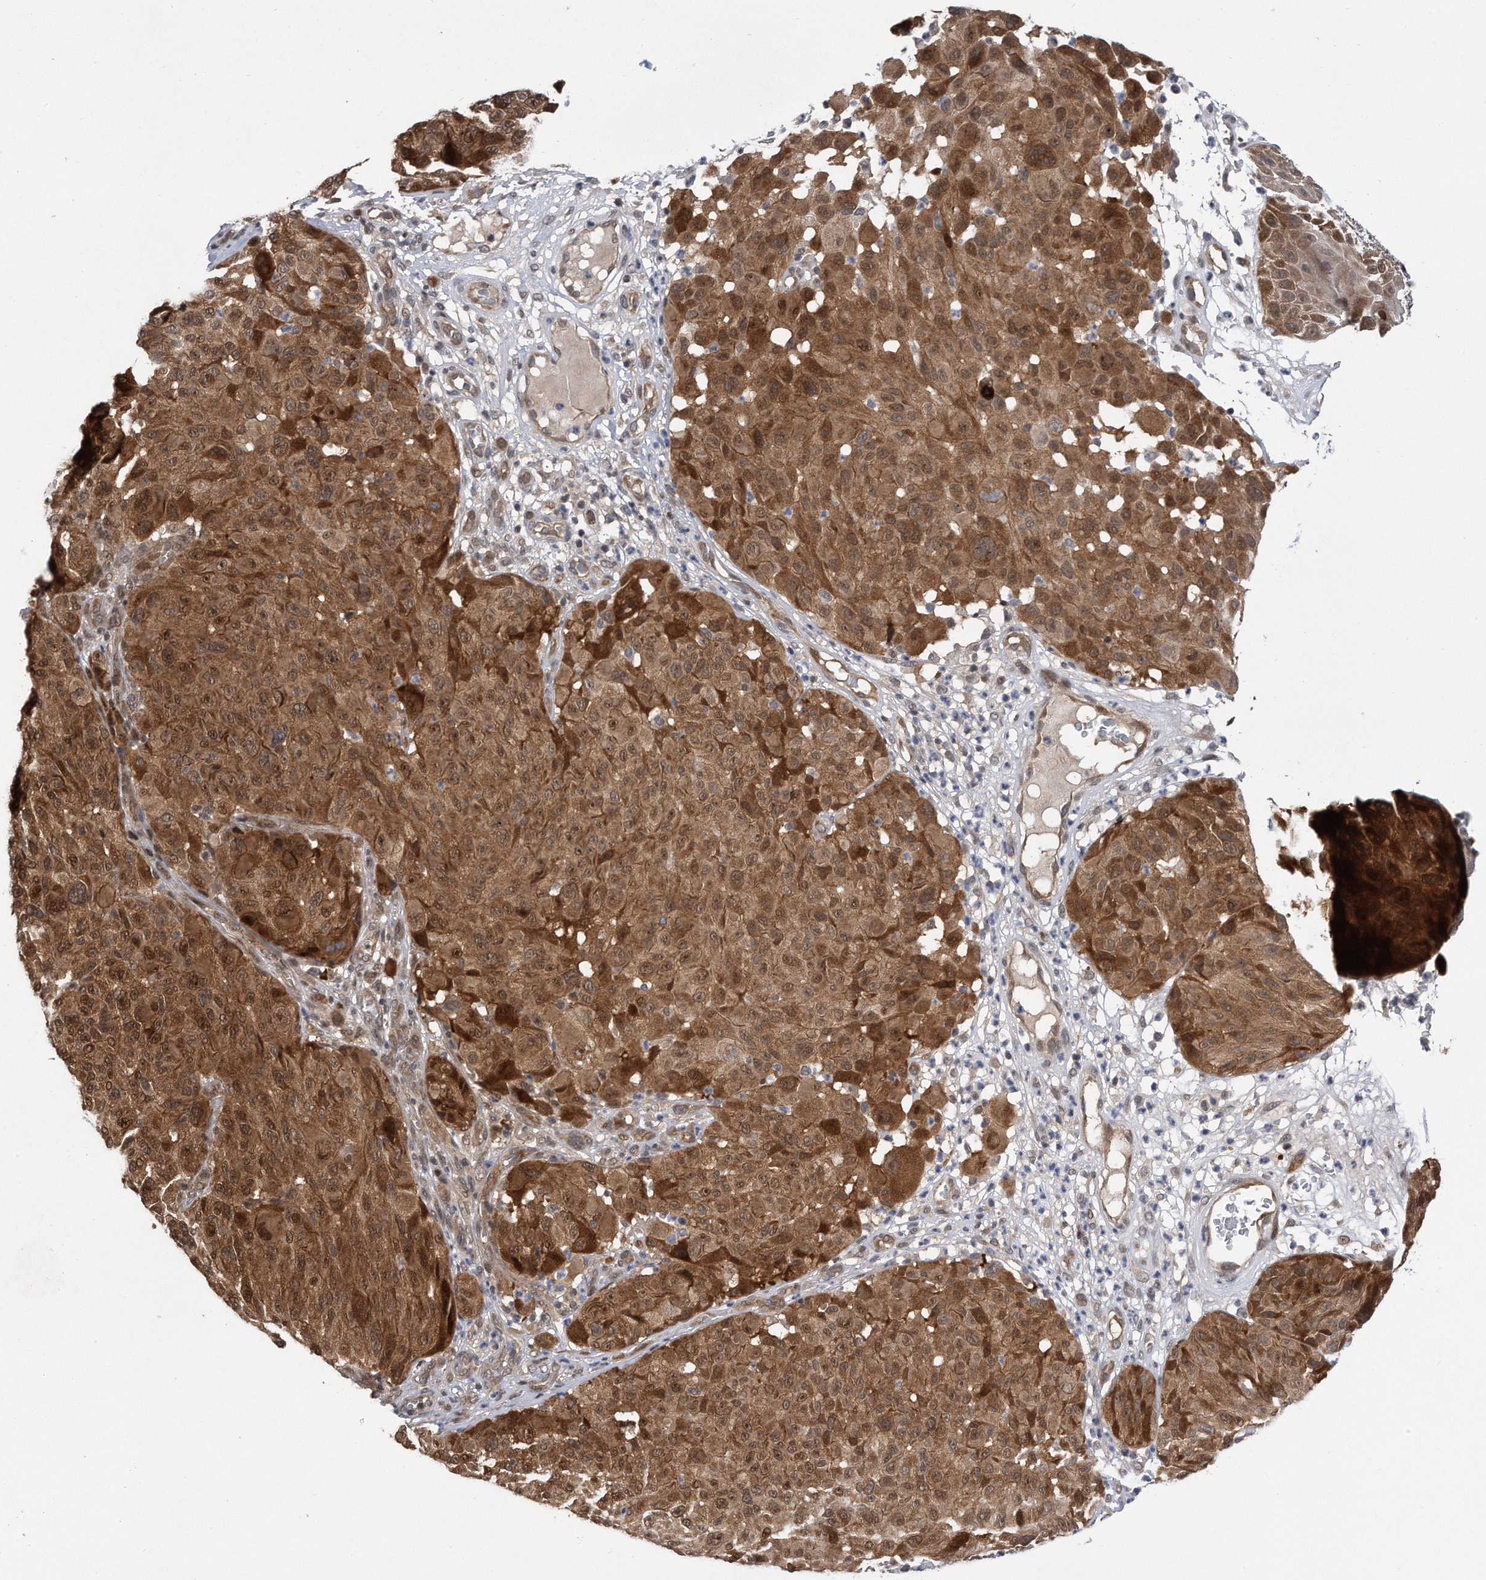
{"staining": {"intensity": "moderate", "quantity": ">75%", "location": "cytoplasmic/membranous,nuclear"}, "tissue": "melanoma", "cell_type": "Tumor cells", "image_type": "cancer", "snomed": [{"axis": "morphology", "description": "Malignant melanoma, NOS"}, {"axis": "topography", "description": "Skin"}], "caption": "There is medium levels of moderate cytoplasmic/membranous and nuclear expression in tumor cells of melanoma, as demonstrated by immunohistochemical staining (brown color).", "gene": "RWDD2A", "patient": {"sex": "male", "age": 83}}